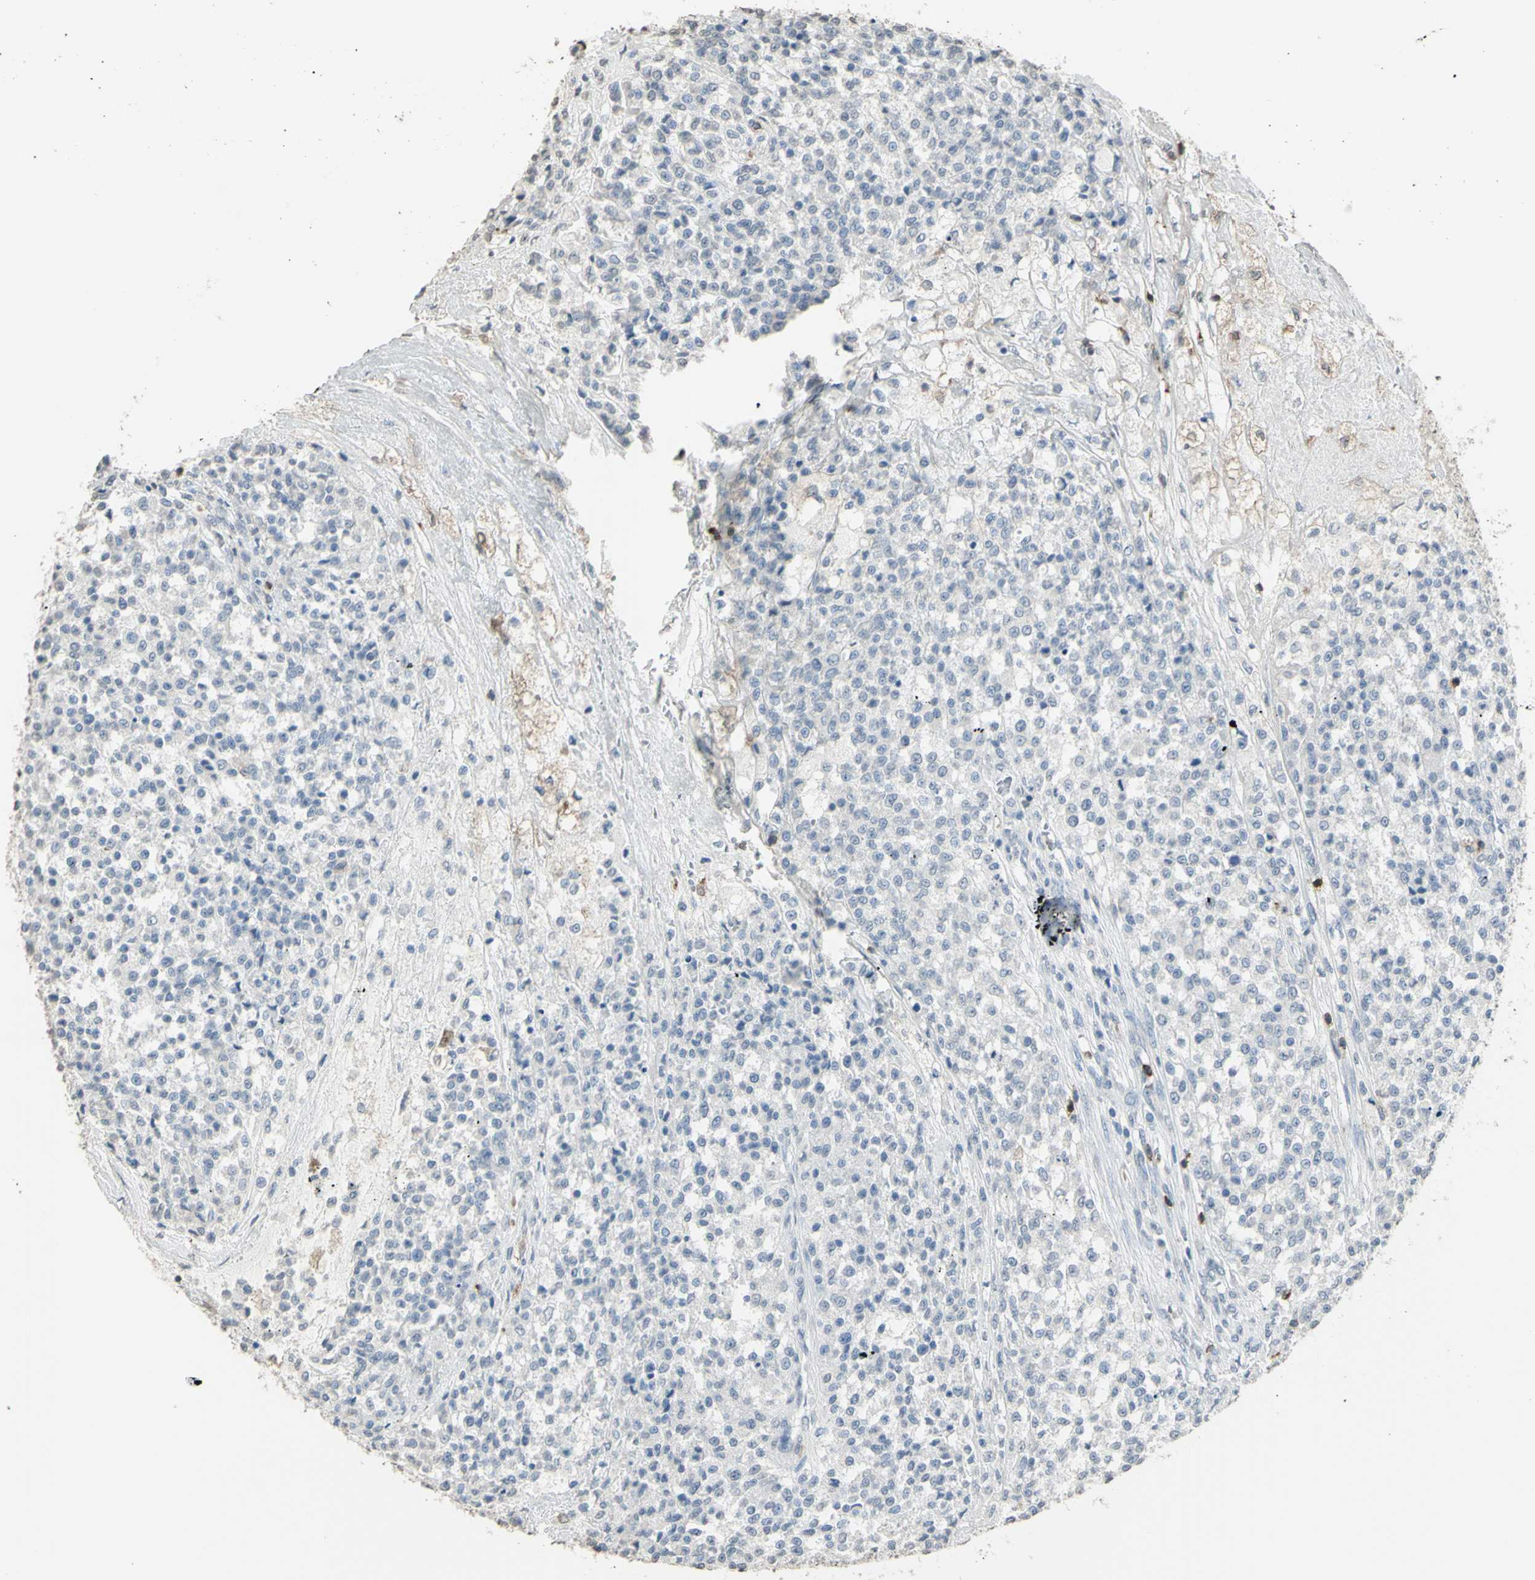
{"staining": {"intensity": "negative", "quantity": "none", "location": "none"}, "tissue": "testis cancer", "cell_type": "Tumor cells", "image_type": "cancer", "snomed": [{"axis": "morphology", "description": "Seminoma, NOS"}, {"axis": "topography", "description": "Testis"}], "caption": "IHC of seminoma (testis) shows no staining in tumor cells.", "gene": "PSTPIP1", "patient": {"sex": "male", "age": 59}}